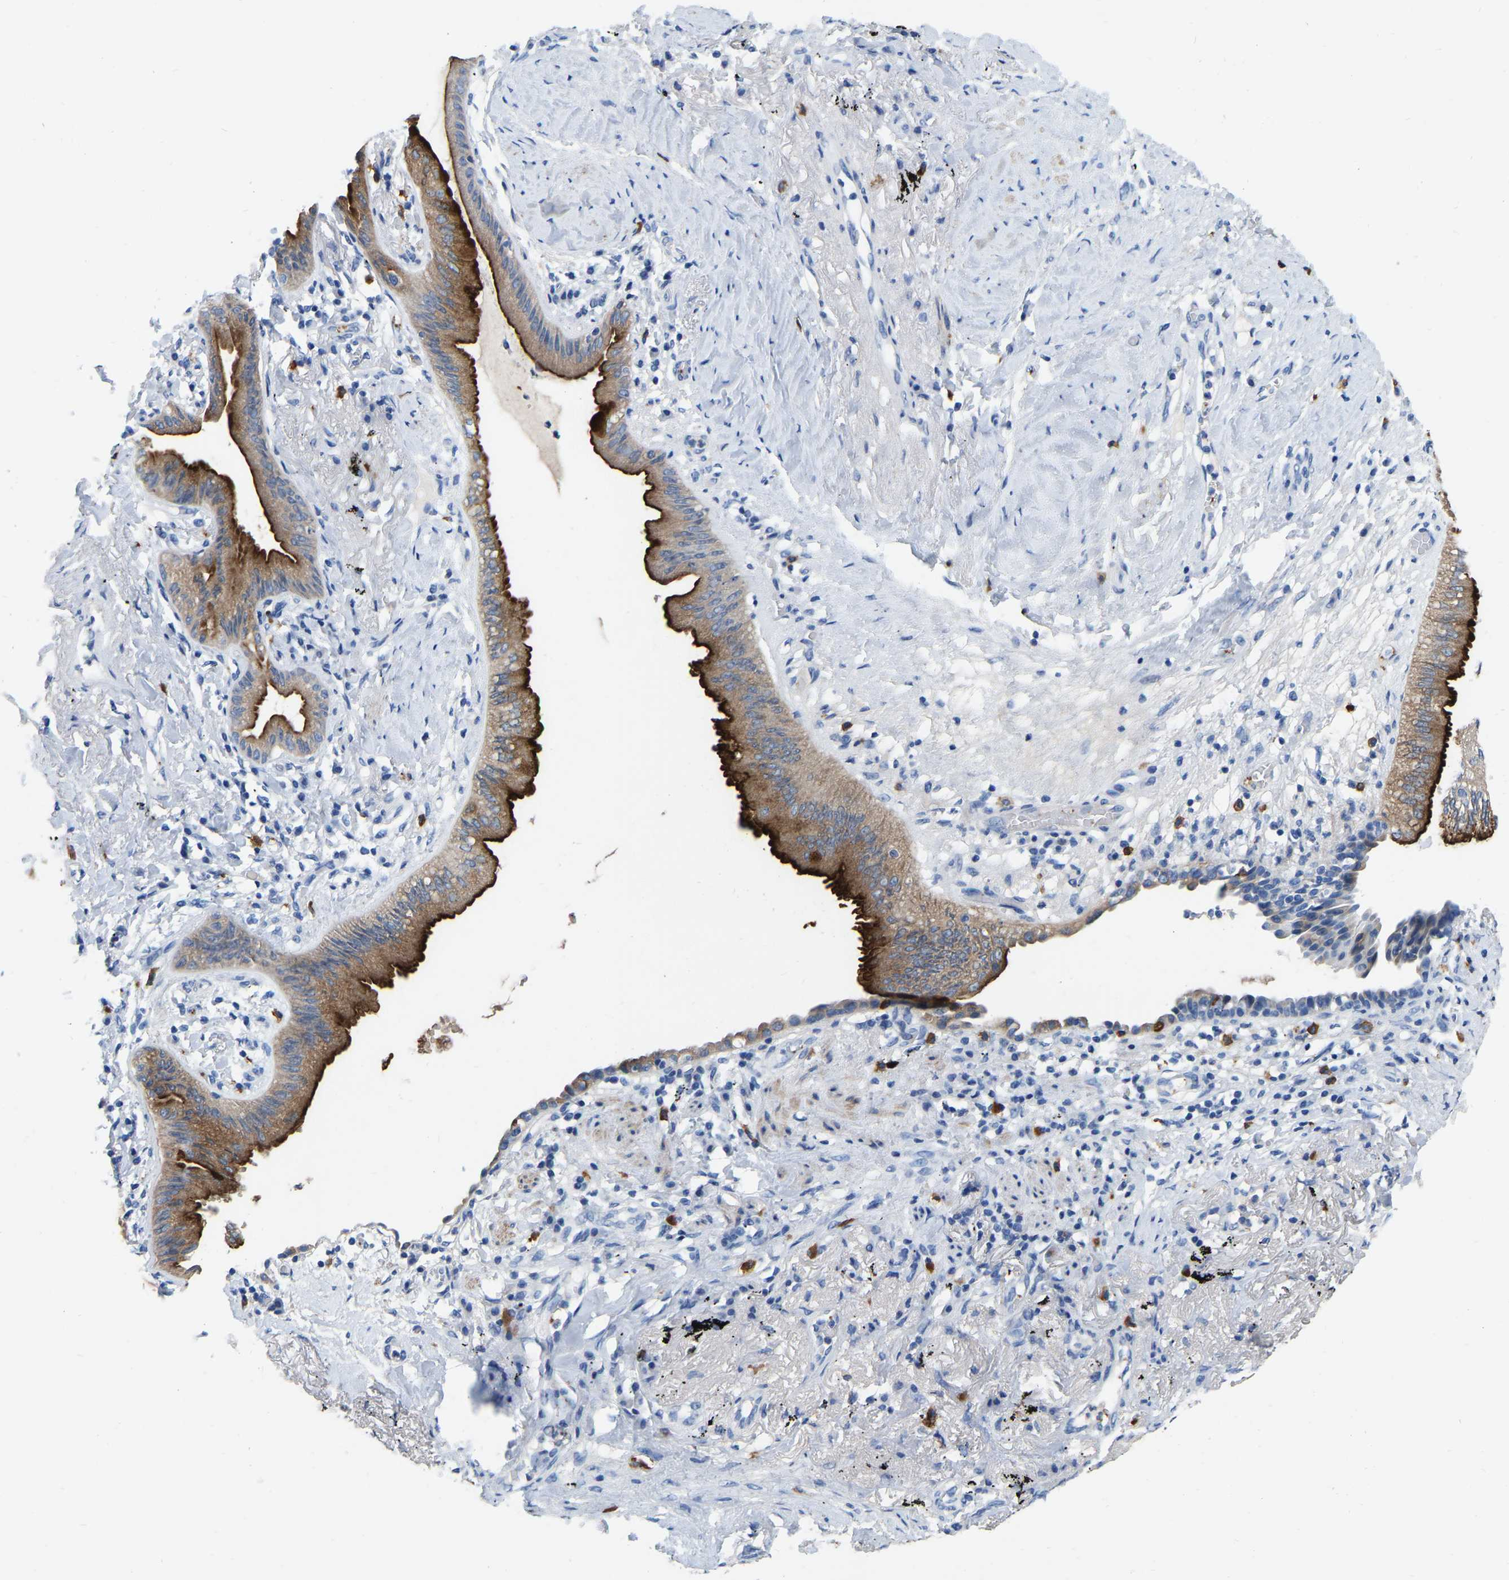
{"staining": {"intensity": "strong", "quantity": ">75%", "location": "cytoplasmic/membranous"}, "tissue": "lung cancer", "cell_type": "Tumor cells", "image_type": "cancer", "snomed": [{"axis": "morphology", "description": "Normal tissue, NOS"}, {"axis": "morphology", "description": "Adenocarcinoma, NOS"}, {"axis": "topography", "description": "Bronchus"}, {"axis": "topography", "description": "Lung"}], "caption": "A high-resolution photomicrograph shows immunohistochemistry (IHC) staining of lung cancer (adenocarcinoma), which displays strong cytoplasmic/membranous positivity in approximately >75% of tumor cells.", "gene": "RAB27B", "patient": {"sex": "female", "age": 70}}